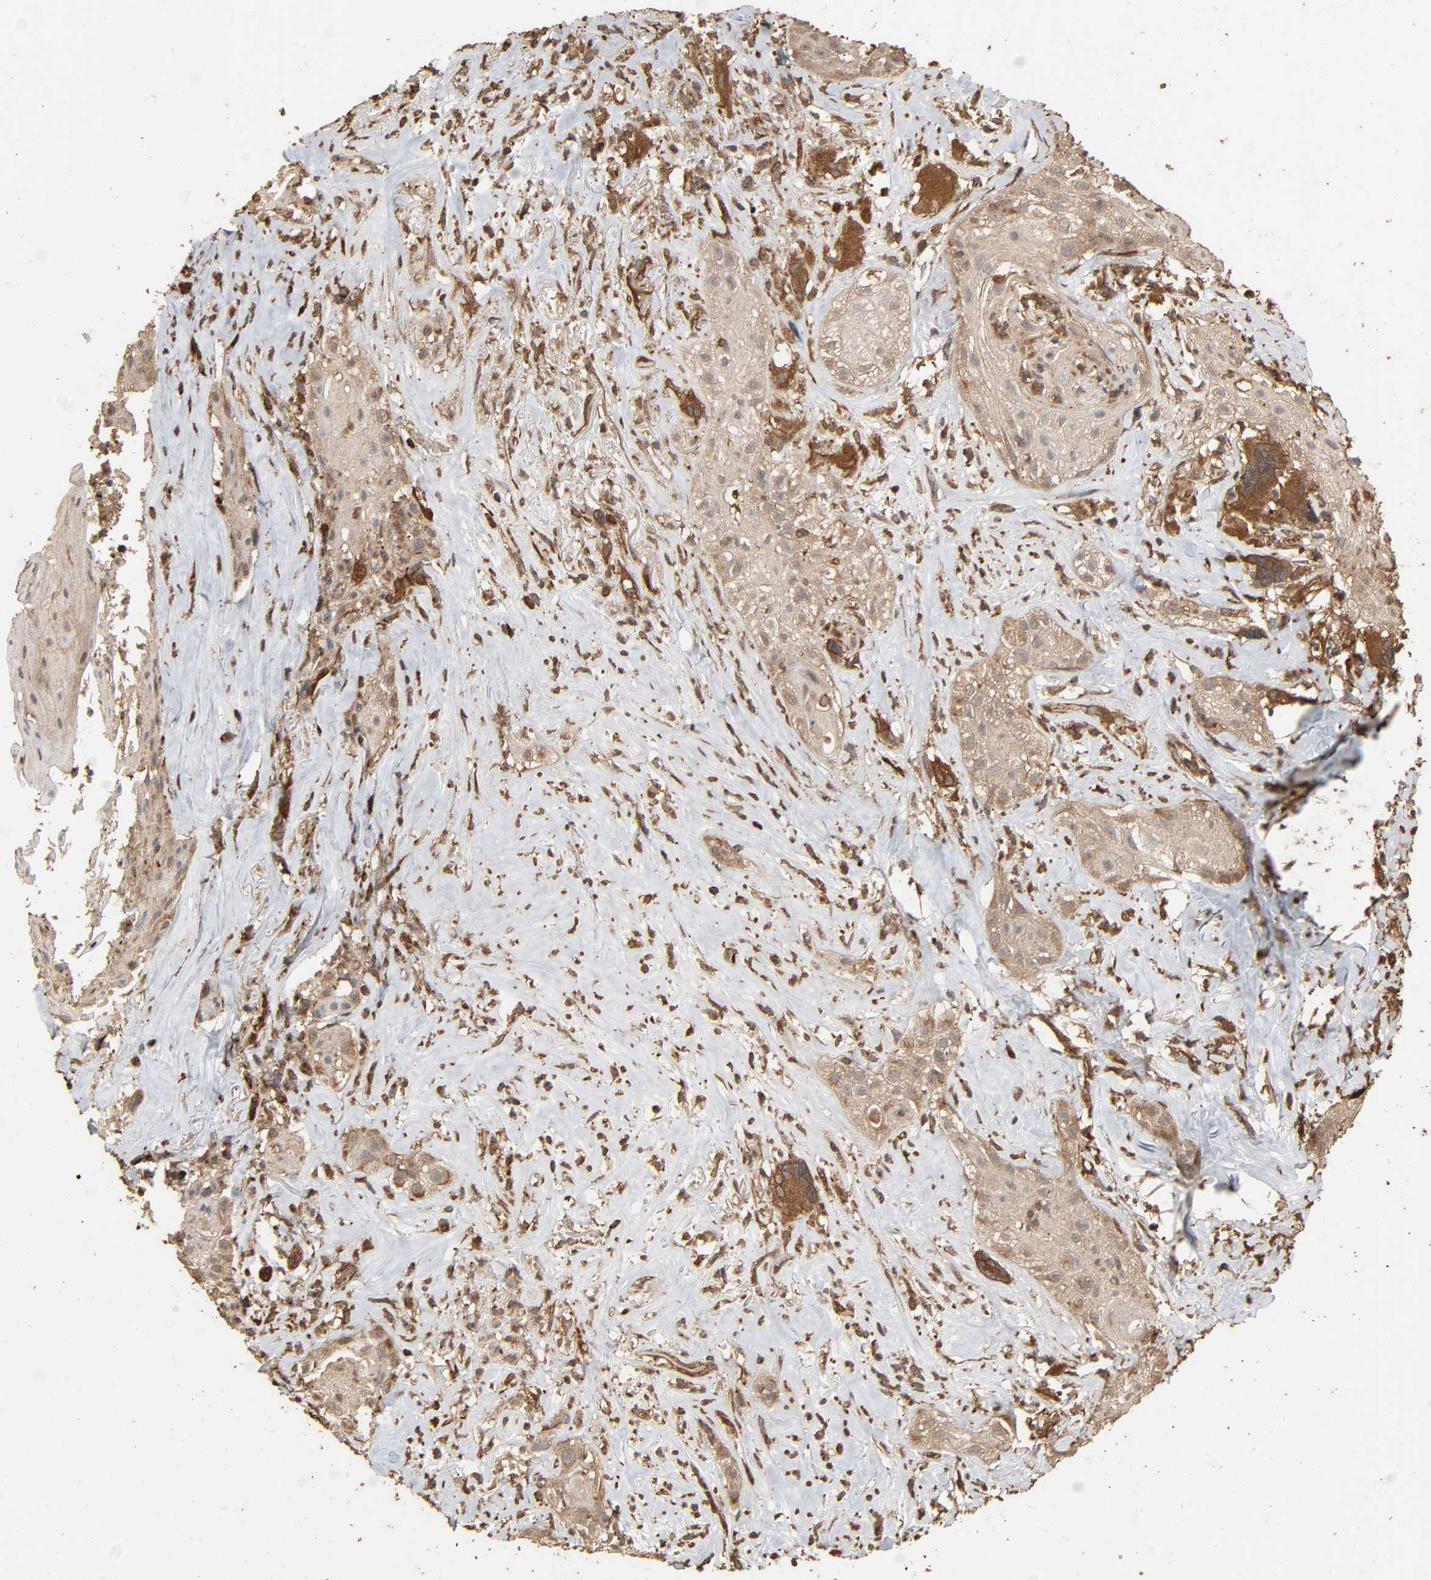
{"staining": {"intensity": "weak", "quantity": ">75%", "location": "cytoplasmic/membranous"}, "tissue": "skin cancer", "cell_type": "Tumor cells", "image_type": "cancer", "snomed": [{"axis": "morphology", "description": "Squamous cell carcinoma, NOS"}, {"axis": "topography", "description": "Skin"}], "caption": "Weak cytoplasmic/membranous positivity is identified in about >75% of tumor cells in skin cancer (squamous cell carcinoma).", "gene": "RPS6KA6", "patient": {"sex": "male", "age": 65}}